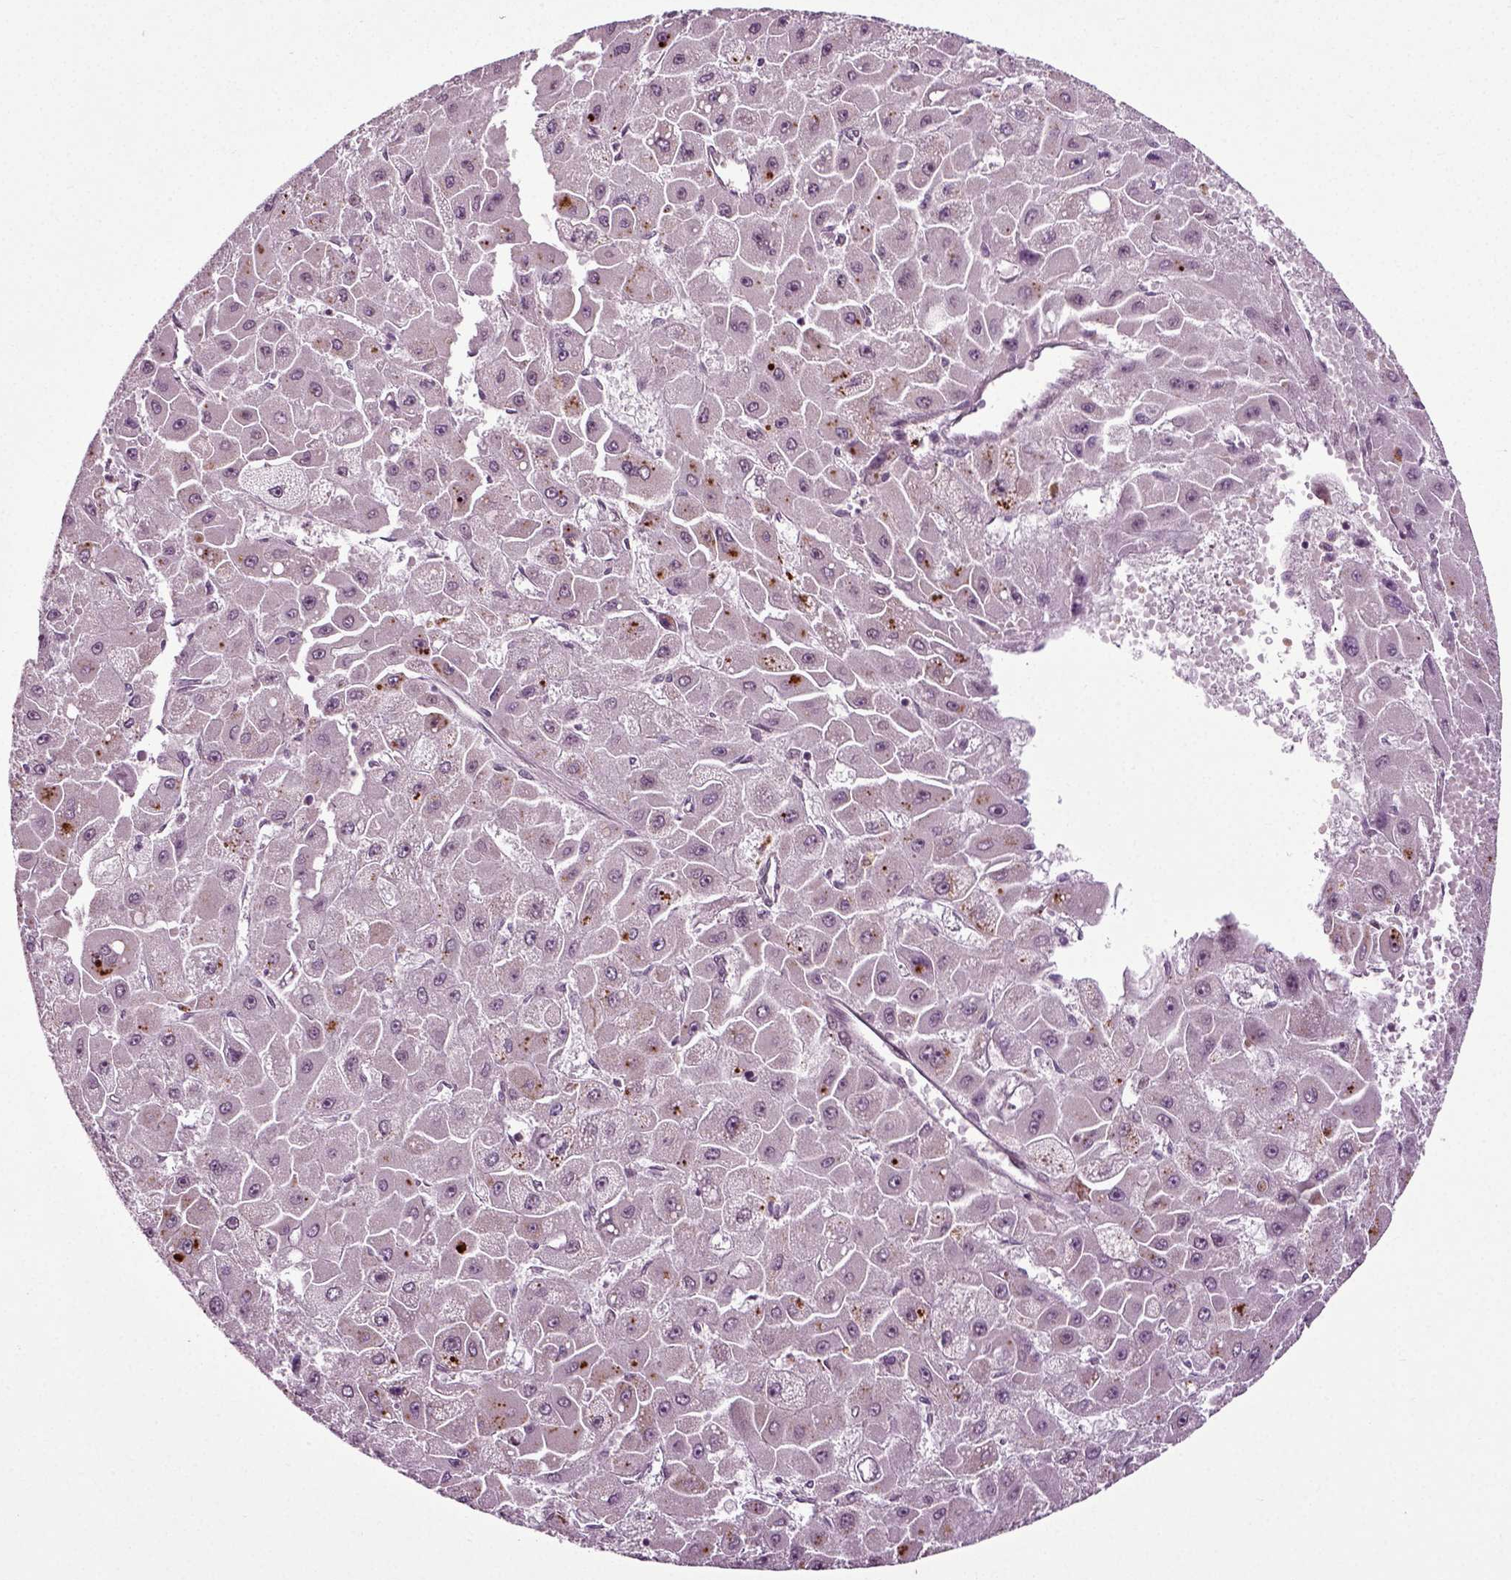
{"staining": {"intensity": "negative", "quantity": "none", "location": "none"}, "tissue": "liver cancer", "cell_type": "Tumor cells", "image_type": "cancer", "snomed": [{"axis": "morphology", "description": "Carcinoma, Hepatocellular, NOS"}, {"axis": "topography", "description": "Liver"}], "caption": "Immunohistochemistry of liver cancer (hepatocellular carcinoma) displays no staining in tumor cells.", "gene": "KNSTRN", "patient": {"sex": "female", "age": 25}}